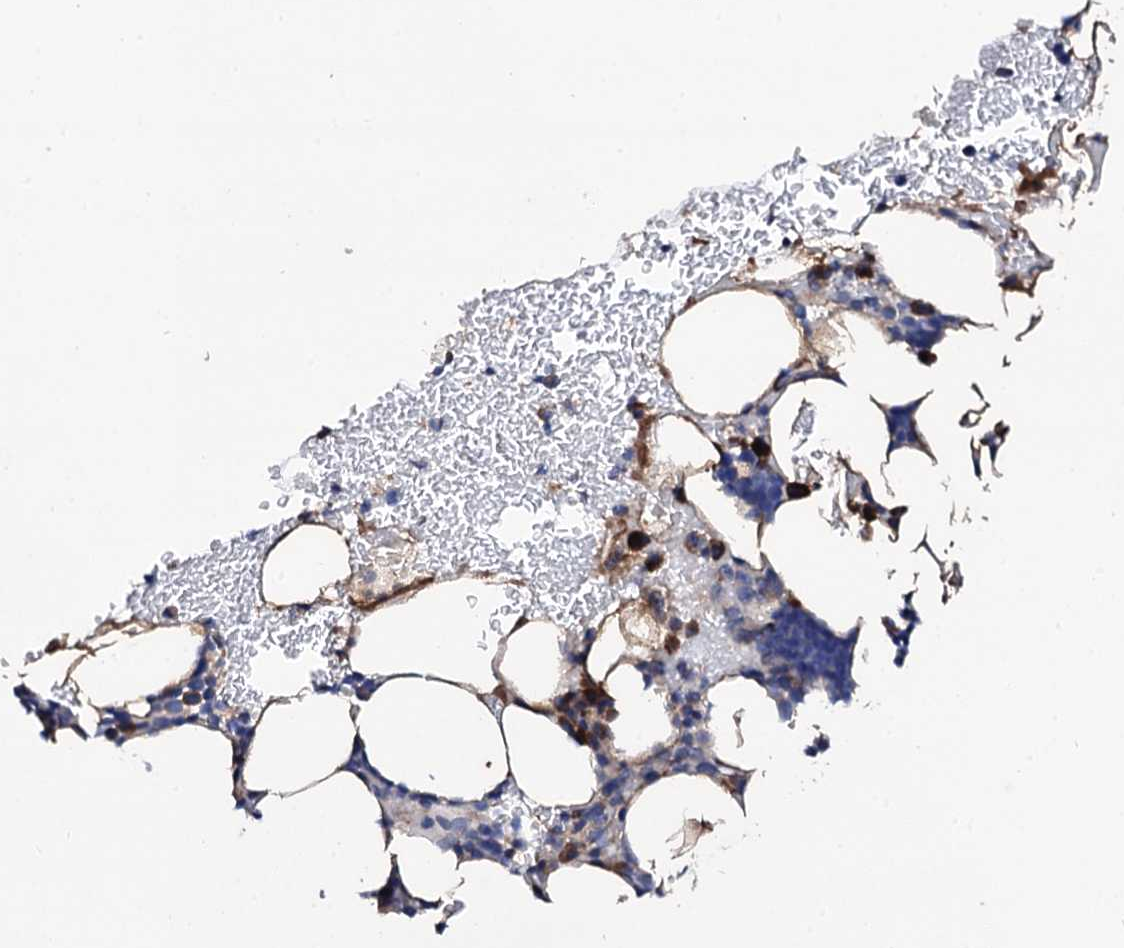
{"staining": {"intensity": "strong", "quantity": "<25%", "location": "cytoplasmic/membranous"}, "tissue": "bone marrow", "cell_type": "Hematopoietic cells", "image_type": "normal", "snomed": [{"axis": "morphology", "description": "Normal tissue, NOS"}, {"axis": "topography", "description": "Bone marrow"}], "caption": "Bone marrow stained with DAB (3,3'-diaminobenzidine) immunohistochemistry (IHC) displays medium levels of strong cytoplasmic/membranous expression in approximately <25% of hematopoietic cells. (brown staining indicates protein expression, while blue staining denotes nuclei).", "gene": "DBX1", "patient": {"sex": "male", "age": 78}}